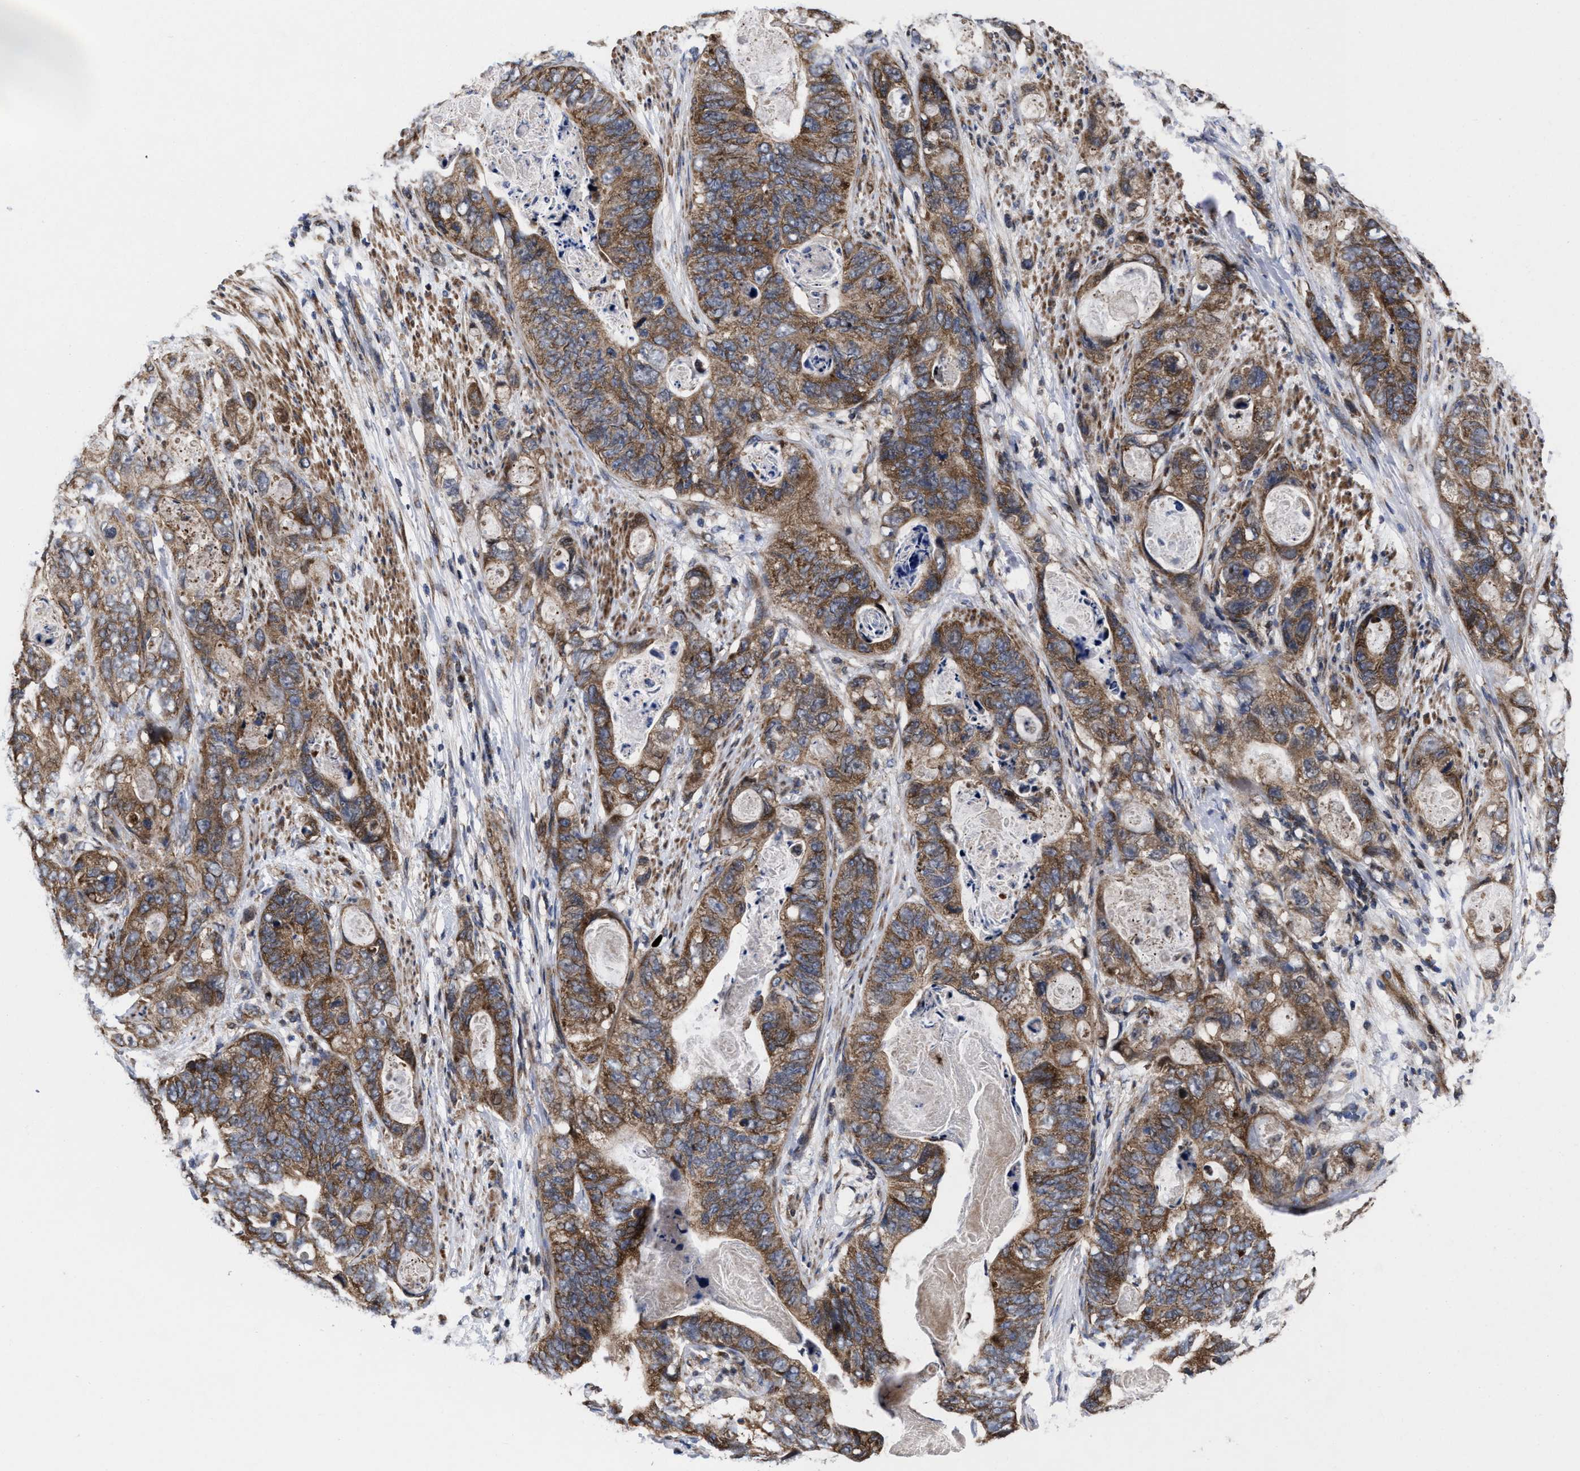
{"staining": {"intensity": "moderate", "quantity": ">75%", "location": "cytoplasmic/membranous"}, "tissue": "stomach cancer", "cell_type": "Tumor cells", "image_type": "cancer", "snomed": [{"axis": "morphology", "description": "Adenocarcinoma, NOS"}, {"axis": "topography", "description": "Stomach"}], "caption": "The immunohistochemical stain labels moderate cytoplasmic/membranous expression in tumor cells of adenocarcinoma (stomach) tissue.", "gene": "MRPL50", "patient": {"sex": "female", "age": 89}}